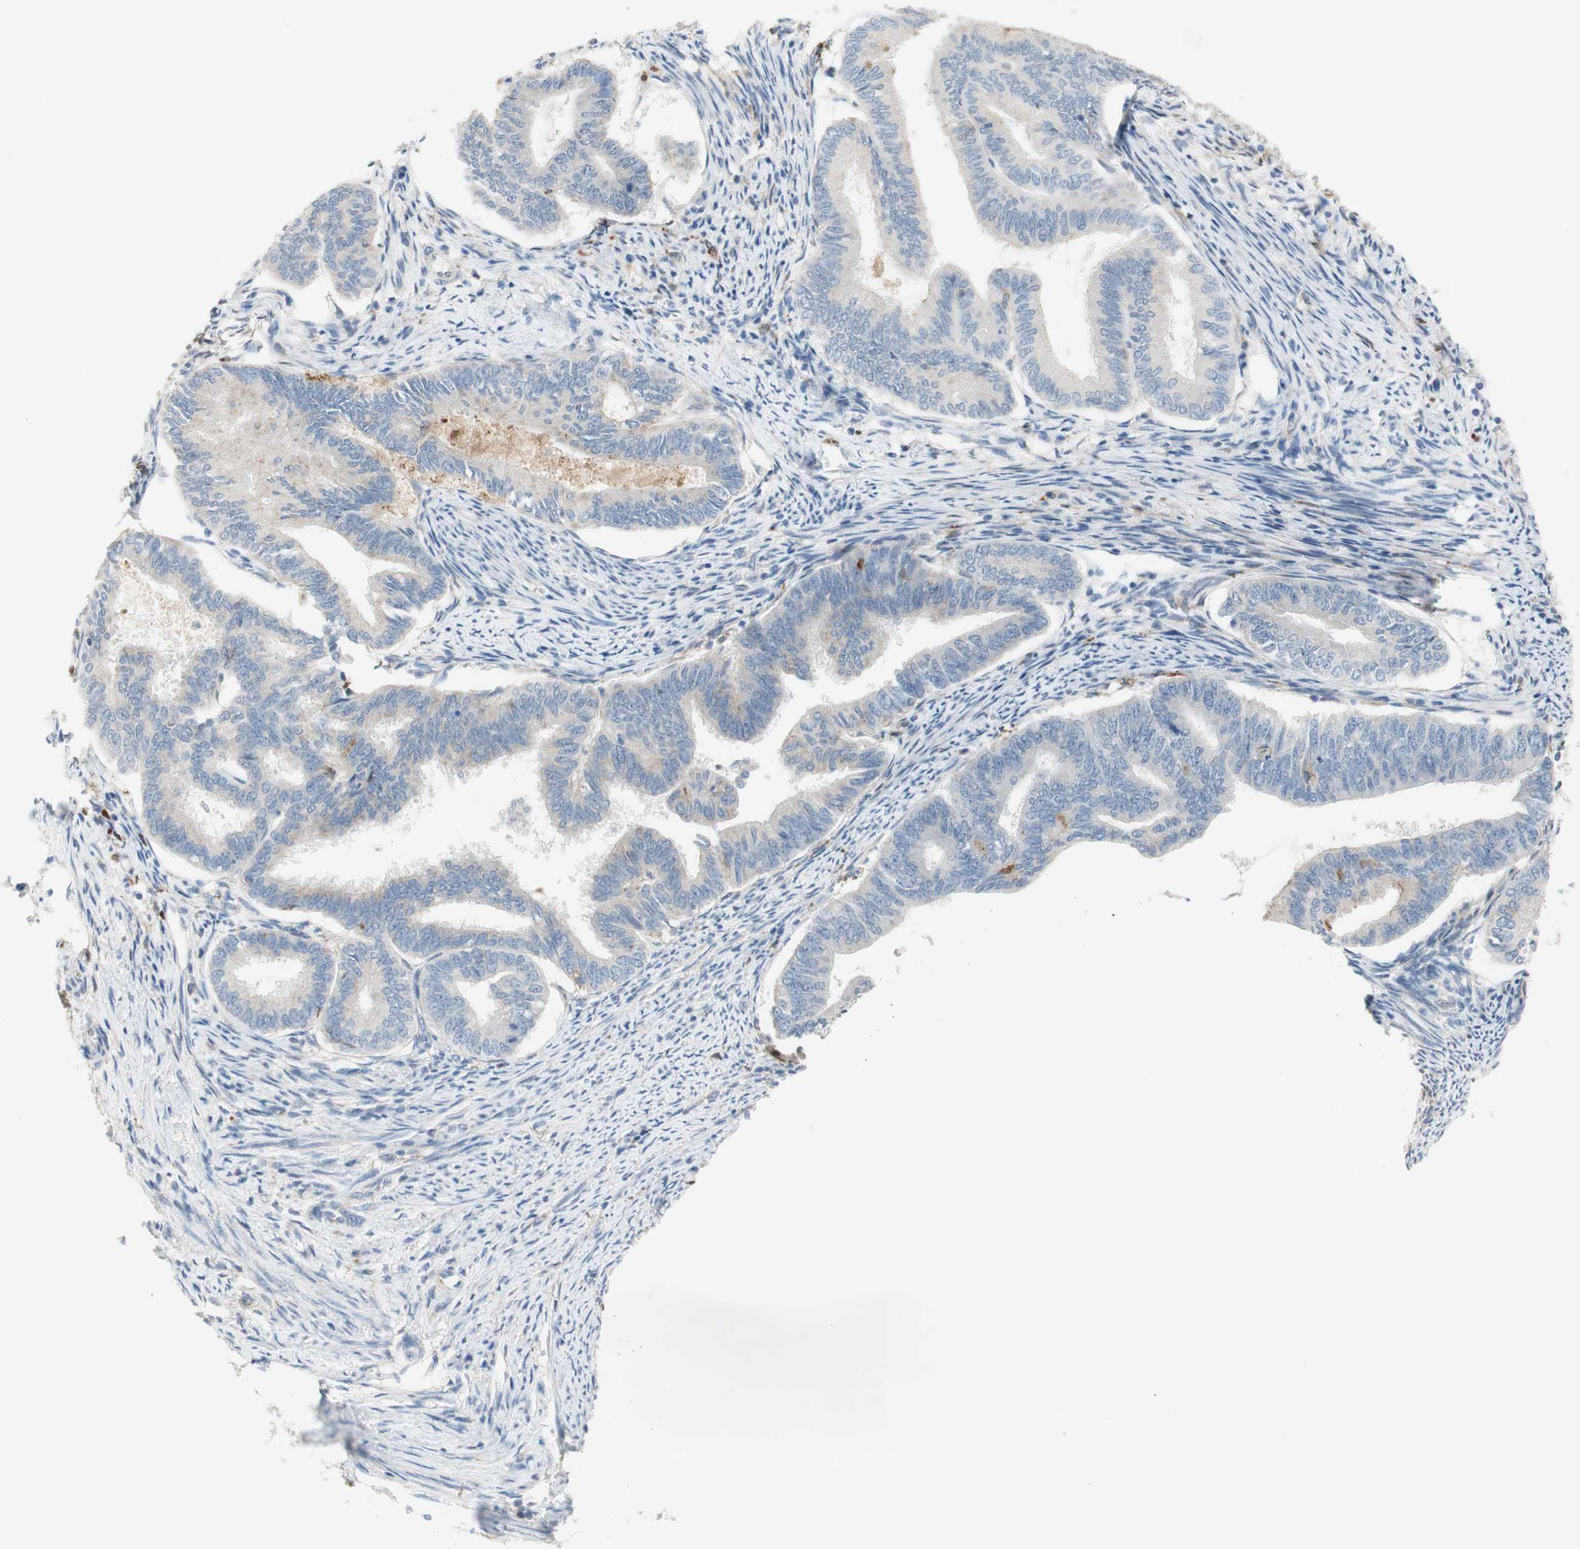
{"staining": {"intensity": "negative", "quantity": "none", "location": "none"}, "tissue": "endometrial cancer", "cell_type": "Tumor cells", "image_type": "cancer", "snomed": [{"axis": "morphology", "description": "Adenocarcinoma, NOS"}, {"axis": "topography", "description": "Endometrium"}], "caption": "Endometrial cancer was stained to show a protein in brown. There is no significant positivity in tumor cells.", "gene": "GAPT", "patient": {"sex": "female", "age": 86}}